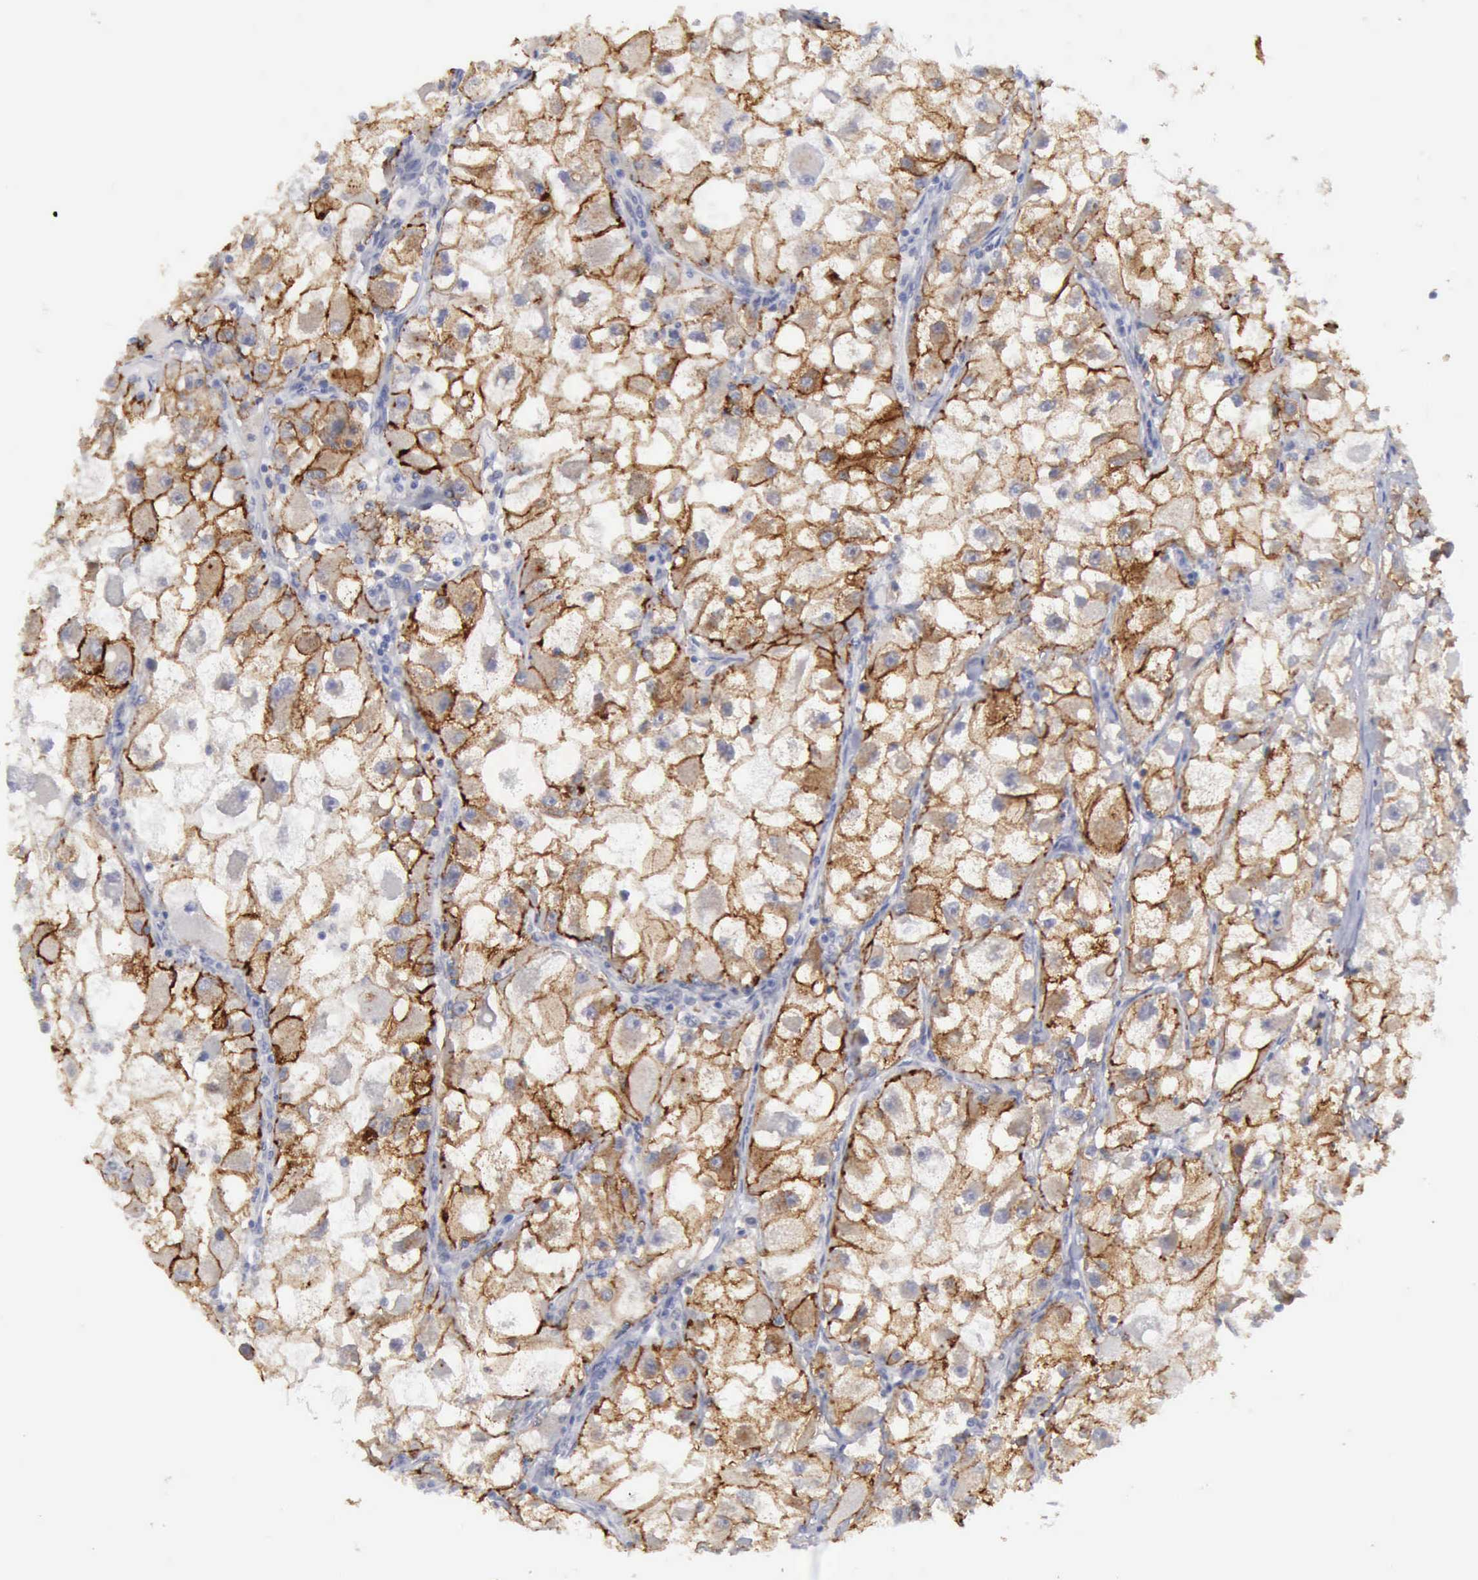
{"staining": {"intensity": "moderate", "quantity": ">75%", "location": "cytoplasmic/membranous"}, "tissue": "renal cancer", "cell_type": "Tumor cells", "image_type": "cancer", "snomed": [{"axis": "morphology", "description": "Adenocarcinoma, NOS"}, {"axis": "topography", "description": "Kidney"}], "caption": "Tumor cells display medium levels of moderate cytoplasmic/membranous expression in about >75% of cells in human renal cancer.", "gene": "TFRC", "patient": {"sex": "female", "age": 73}}